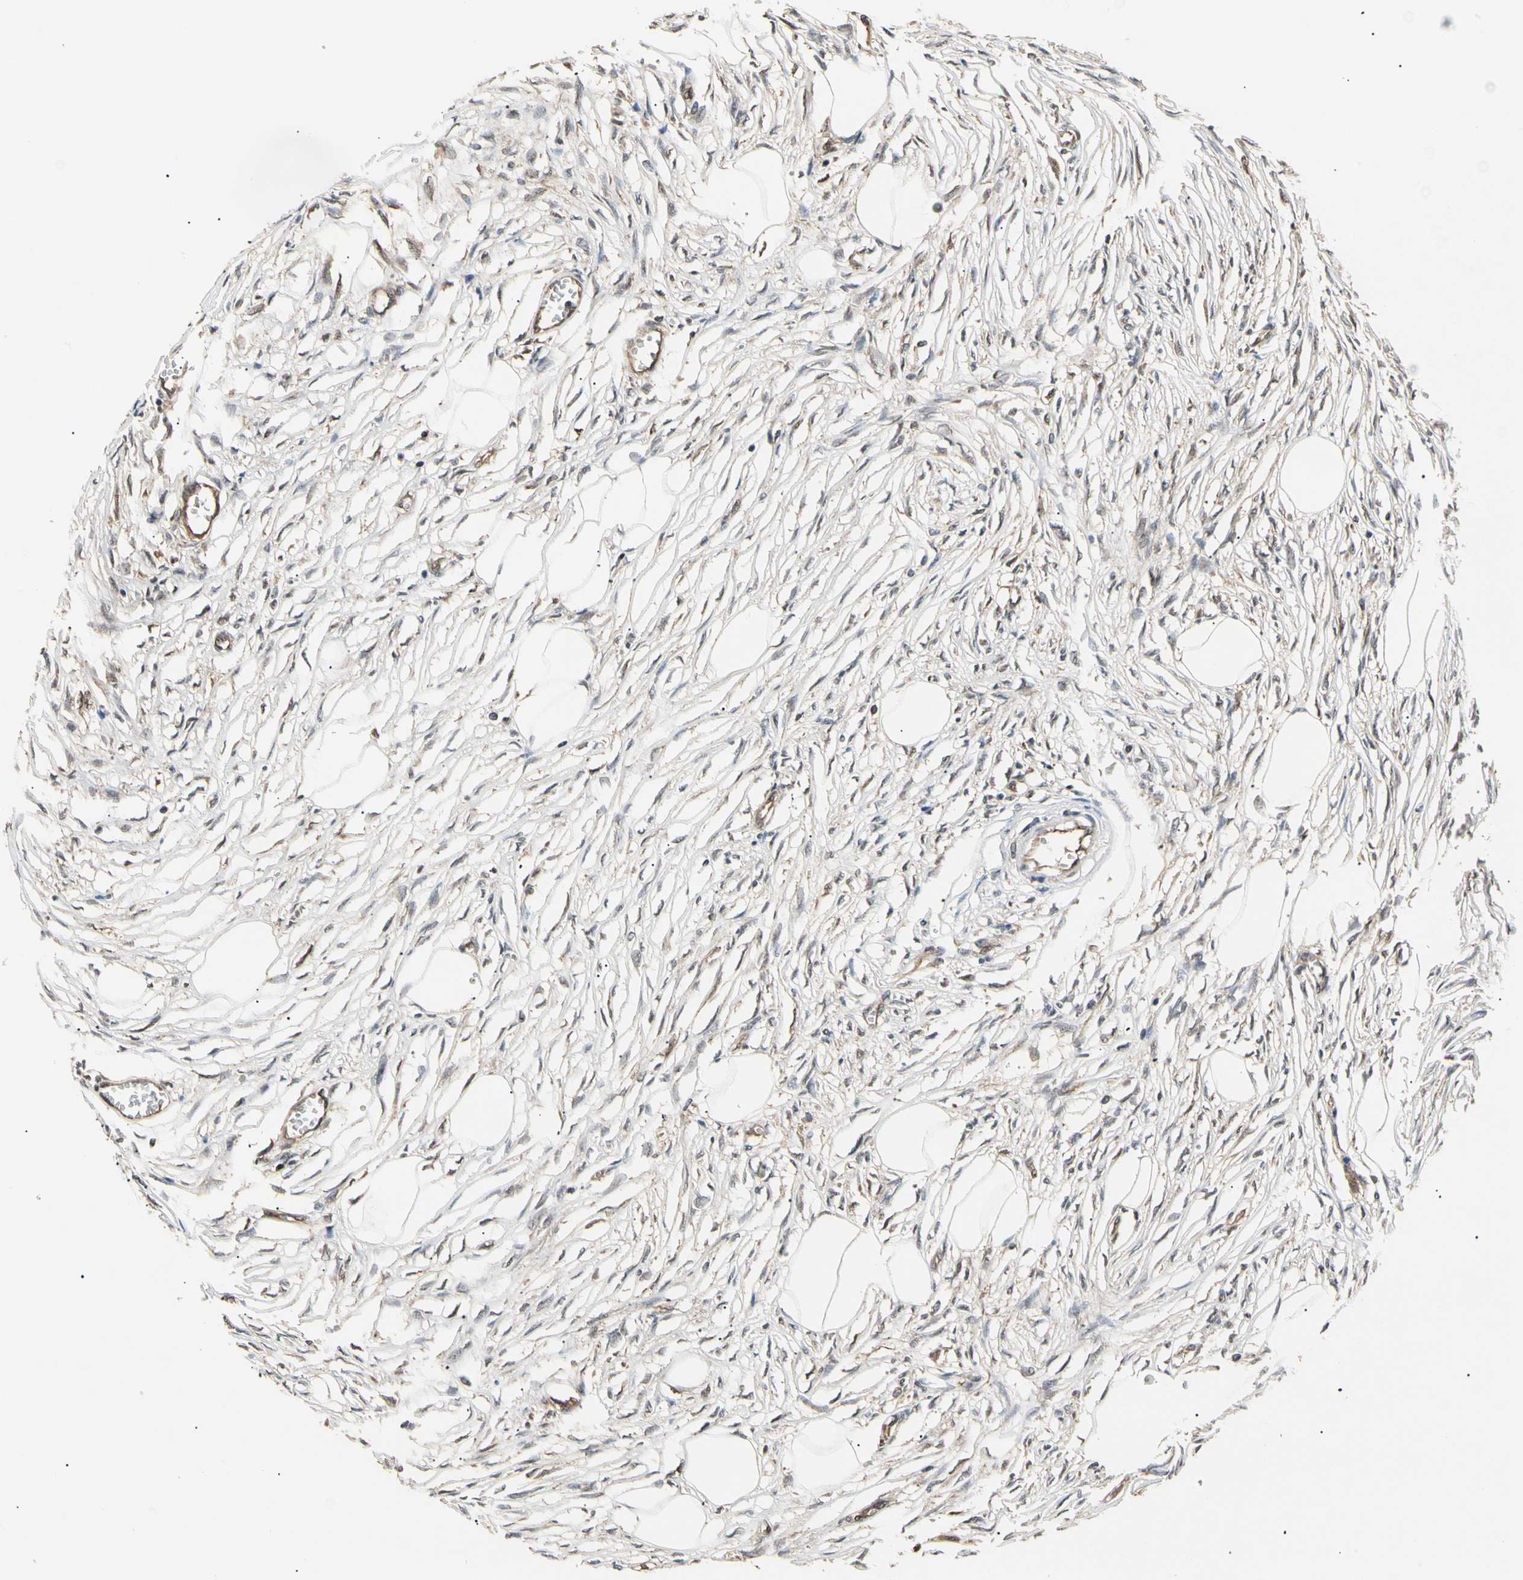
{"staining": {"intensity": "moderate", "quantity": ">75%", "location": "nuclear"}, "tissue": "adipose tissue", "cell_type": "Adipocytes", "image_type": "normal", "snomed": [{"axis": "morphology", "description": "Normal tissue, NOS"}, {"axis": "morphology", "description": "Sarcoma, NOS"}, {"axis": "topography", "description": "Skin"}, {"axis": "topography", "description": "Soft tissue"}], "caption": "Benign adipose tissue displays moderate nuclear positivity in about >75% of adipocytes, visualized by immunohistochemistry.", "gene": "EIF1AX", "patient": {"sex": "female", "age": 51}}